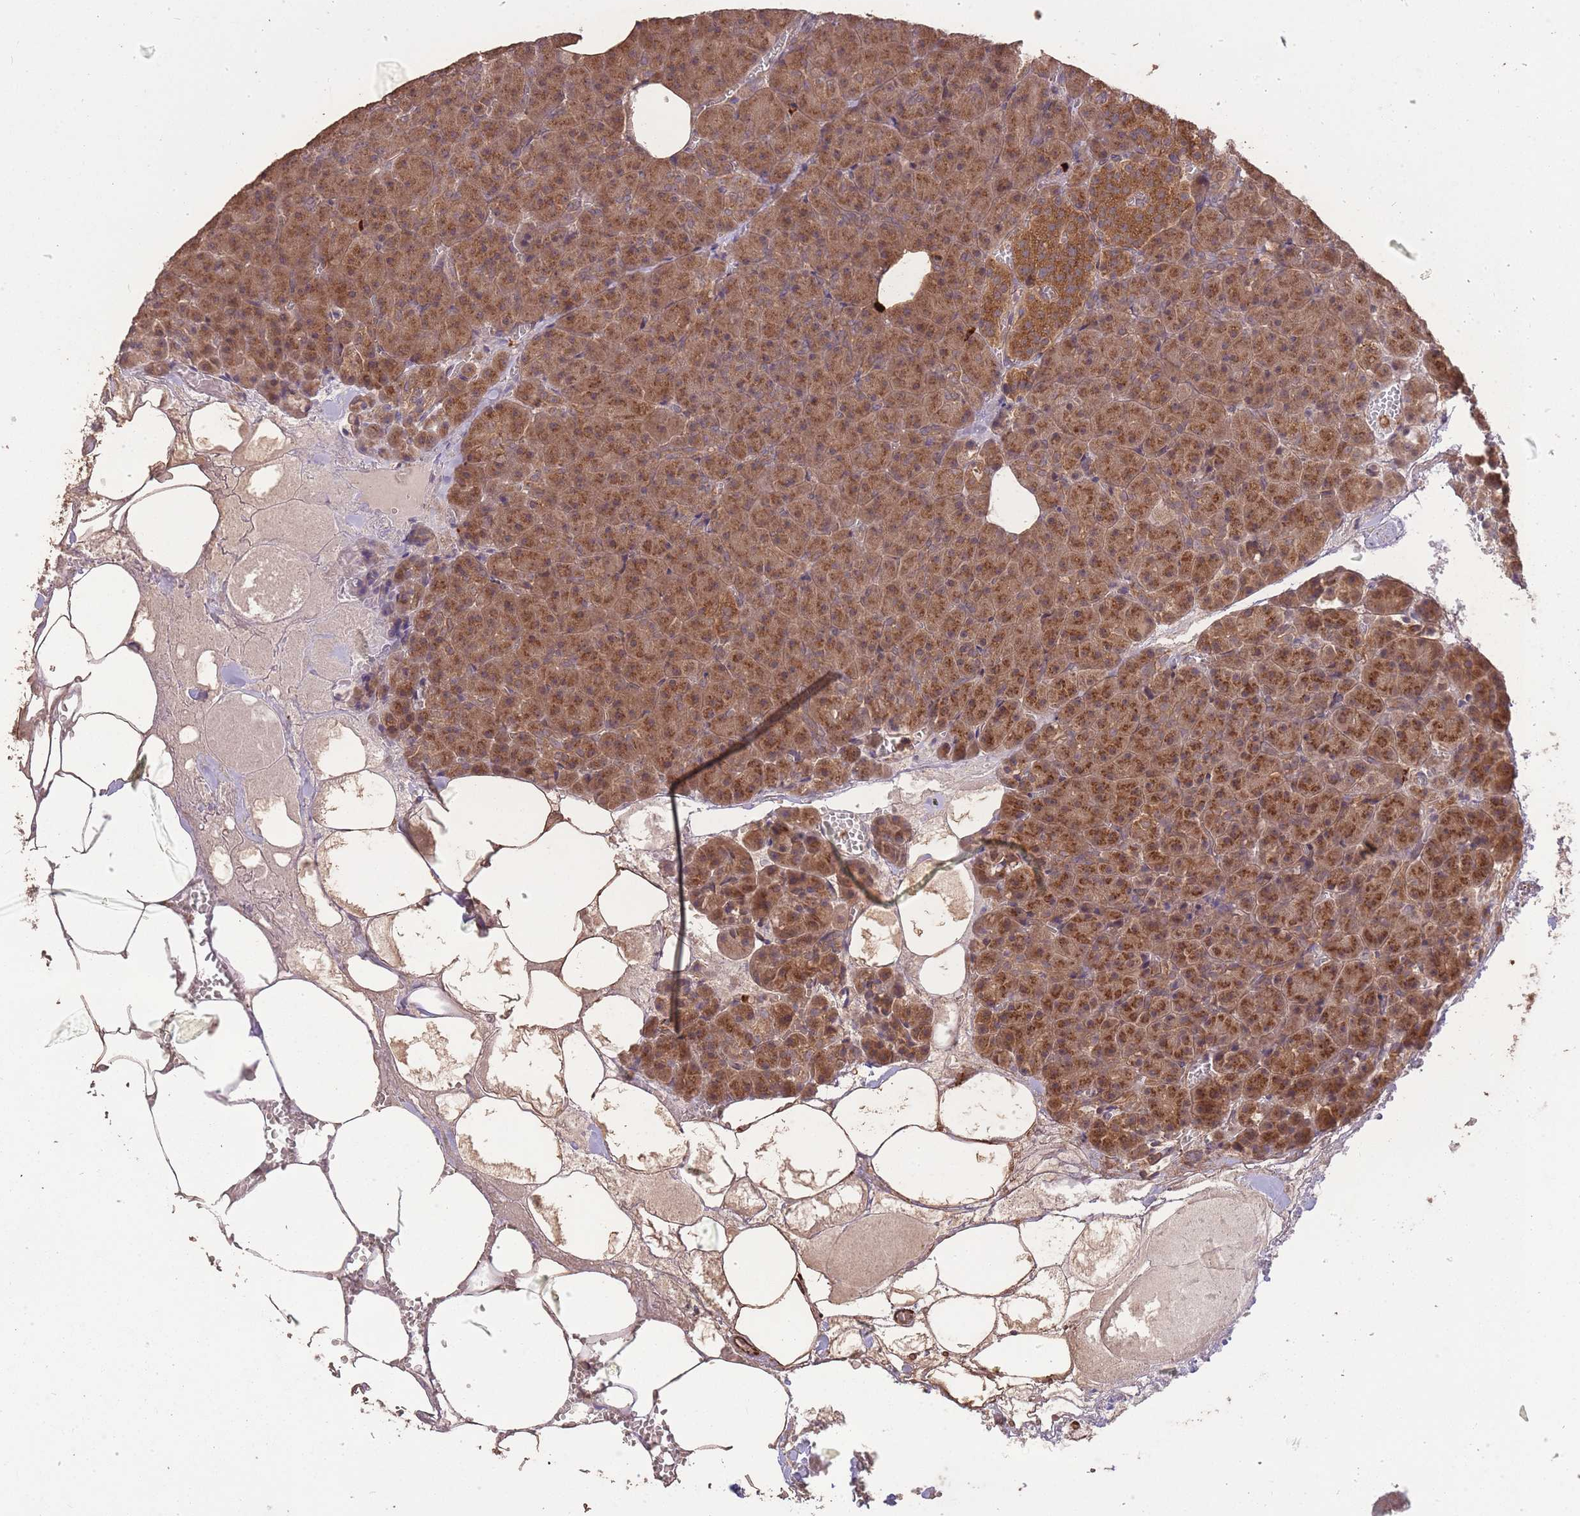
{"staining": {"intensity": "strong", "quantity": ">75%", "location": "cytoplasmic/membranous"}, "tissue": "pancreas", "cell_type": "Exocrine glandular cells", "image_type": "normal", "snomed": [{"axis": "morphology", "description": "Normal tissue, NOS"}, {"axis": "topography", "description": "Pancreas"}], "caption": "Immunohistochemical staining of unremarkable human pancreas displays high levels of strong cytoplasmic/membranous staining in approximately >75% of exocrine glandular cells.", "gene": "ERBB3", "patient": {"sex": "female", "age": 74}}